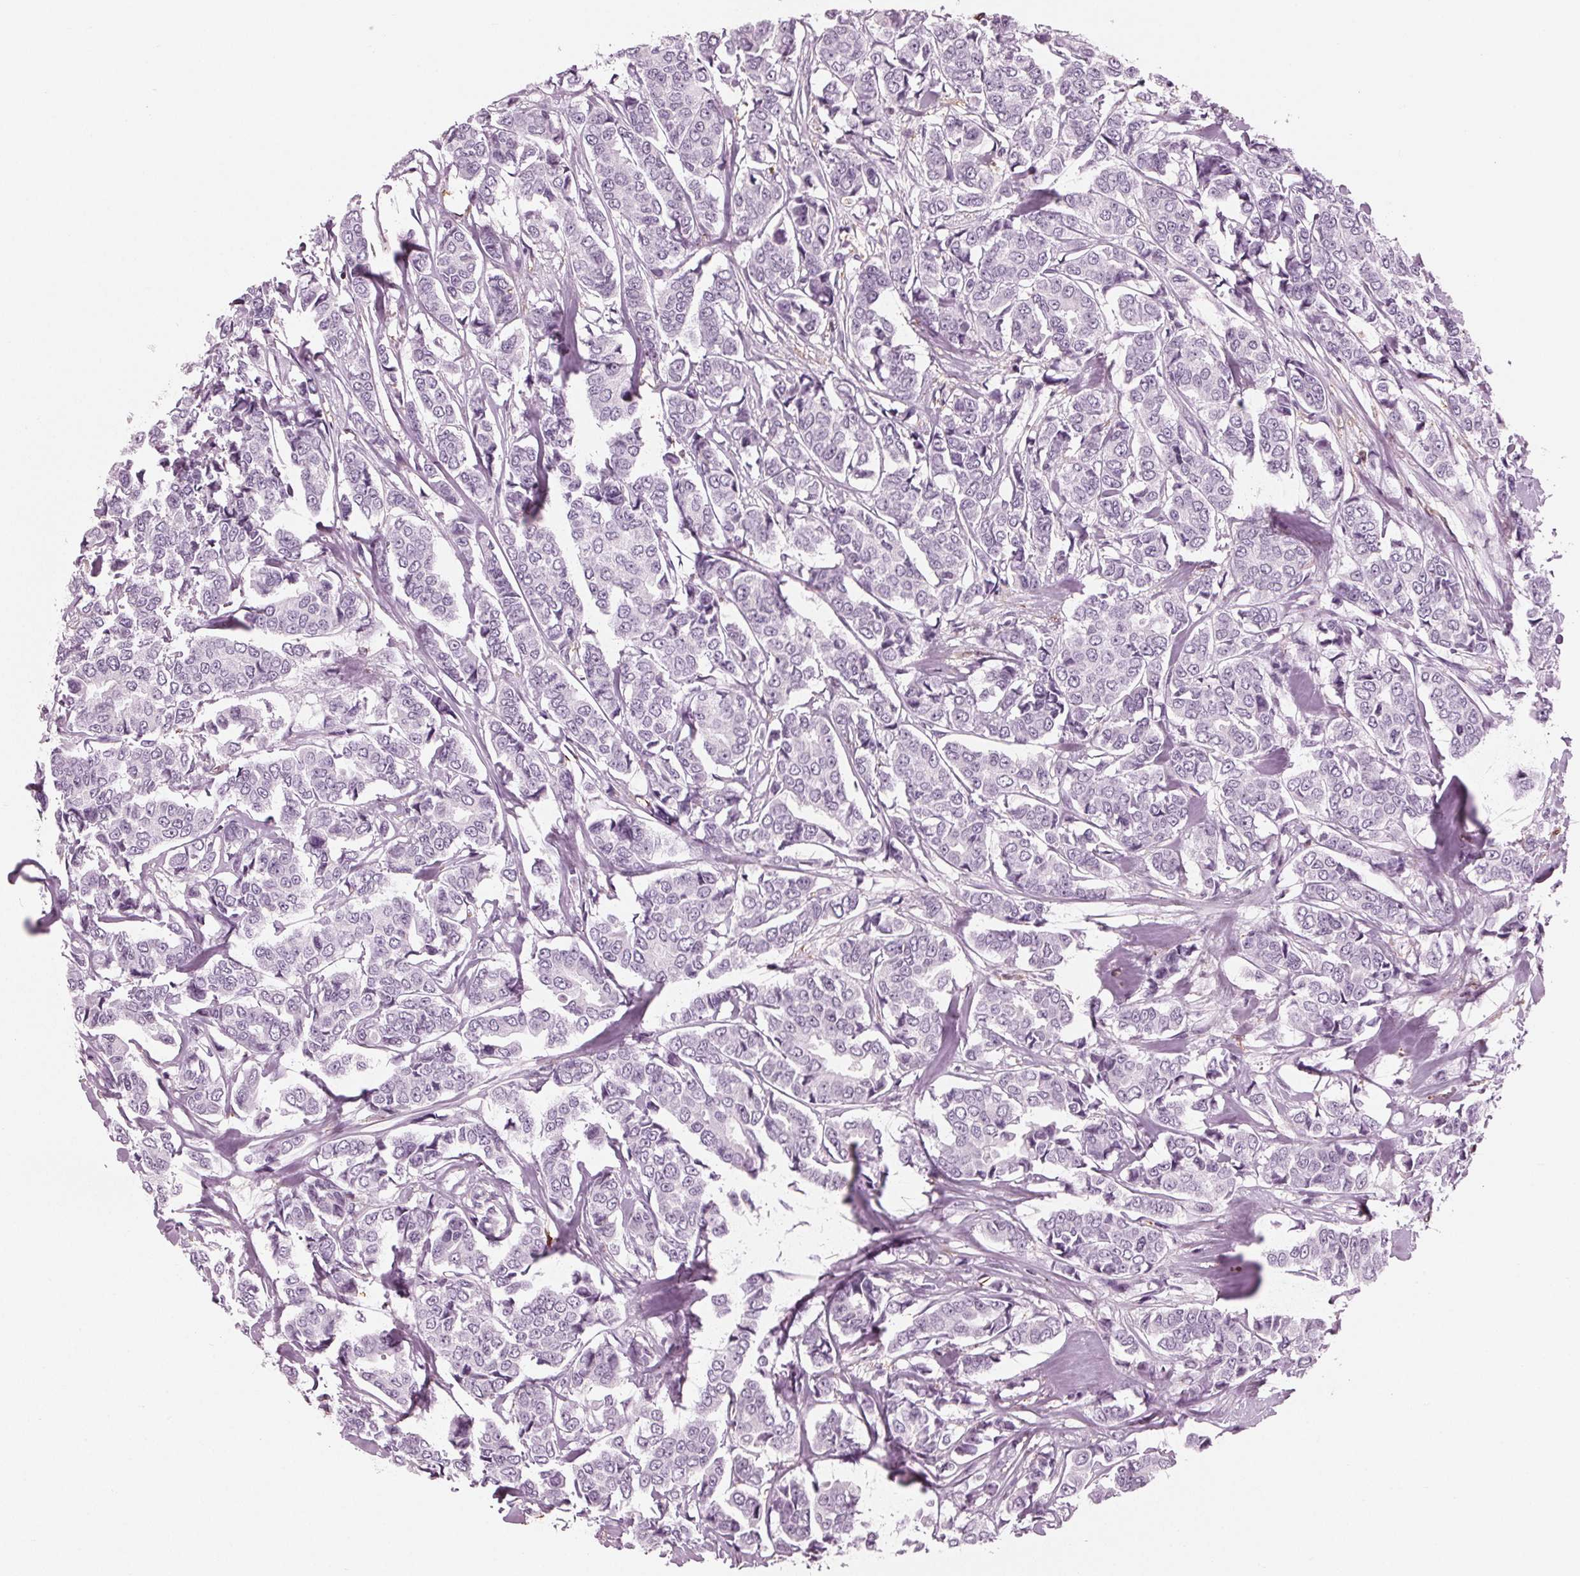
{"staining": {"intensity": "negative", "quantity": "none", "location": "none"}, "tissue": "breast cancer", "cell_type": "Tumor cells", "image_type": "cancer", "snomed": [{"axis": "morphology", "description": "Duct carcinoma"}, {"axis": "topography", "description": "Breast"}], "caption": "Micrograph shows no protein positivity in tumor cells of breast cancer (intraductal carcinoma) tissue.", "gene": "BTLA", "patient": {"sex": "female", "age": 94}}